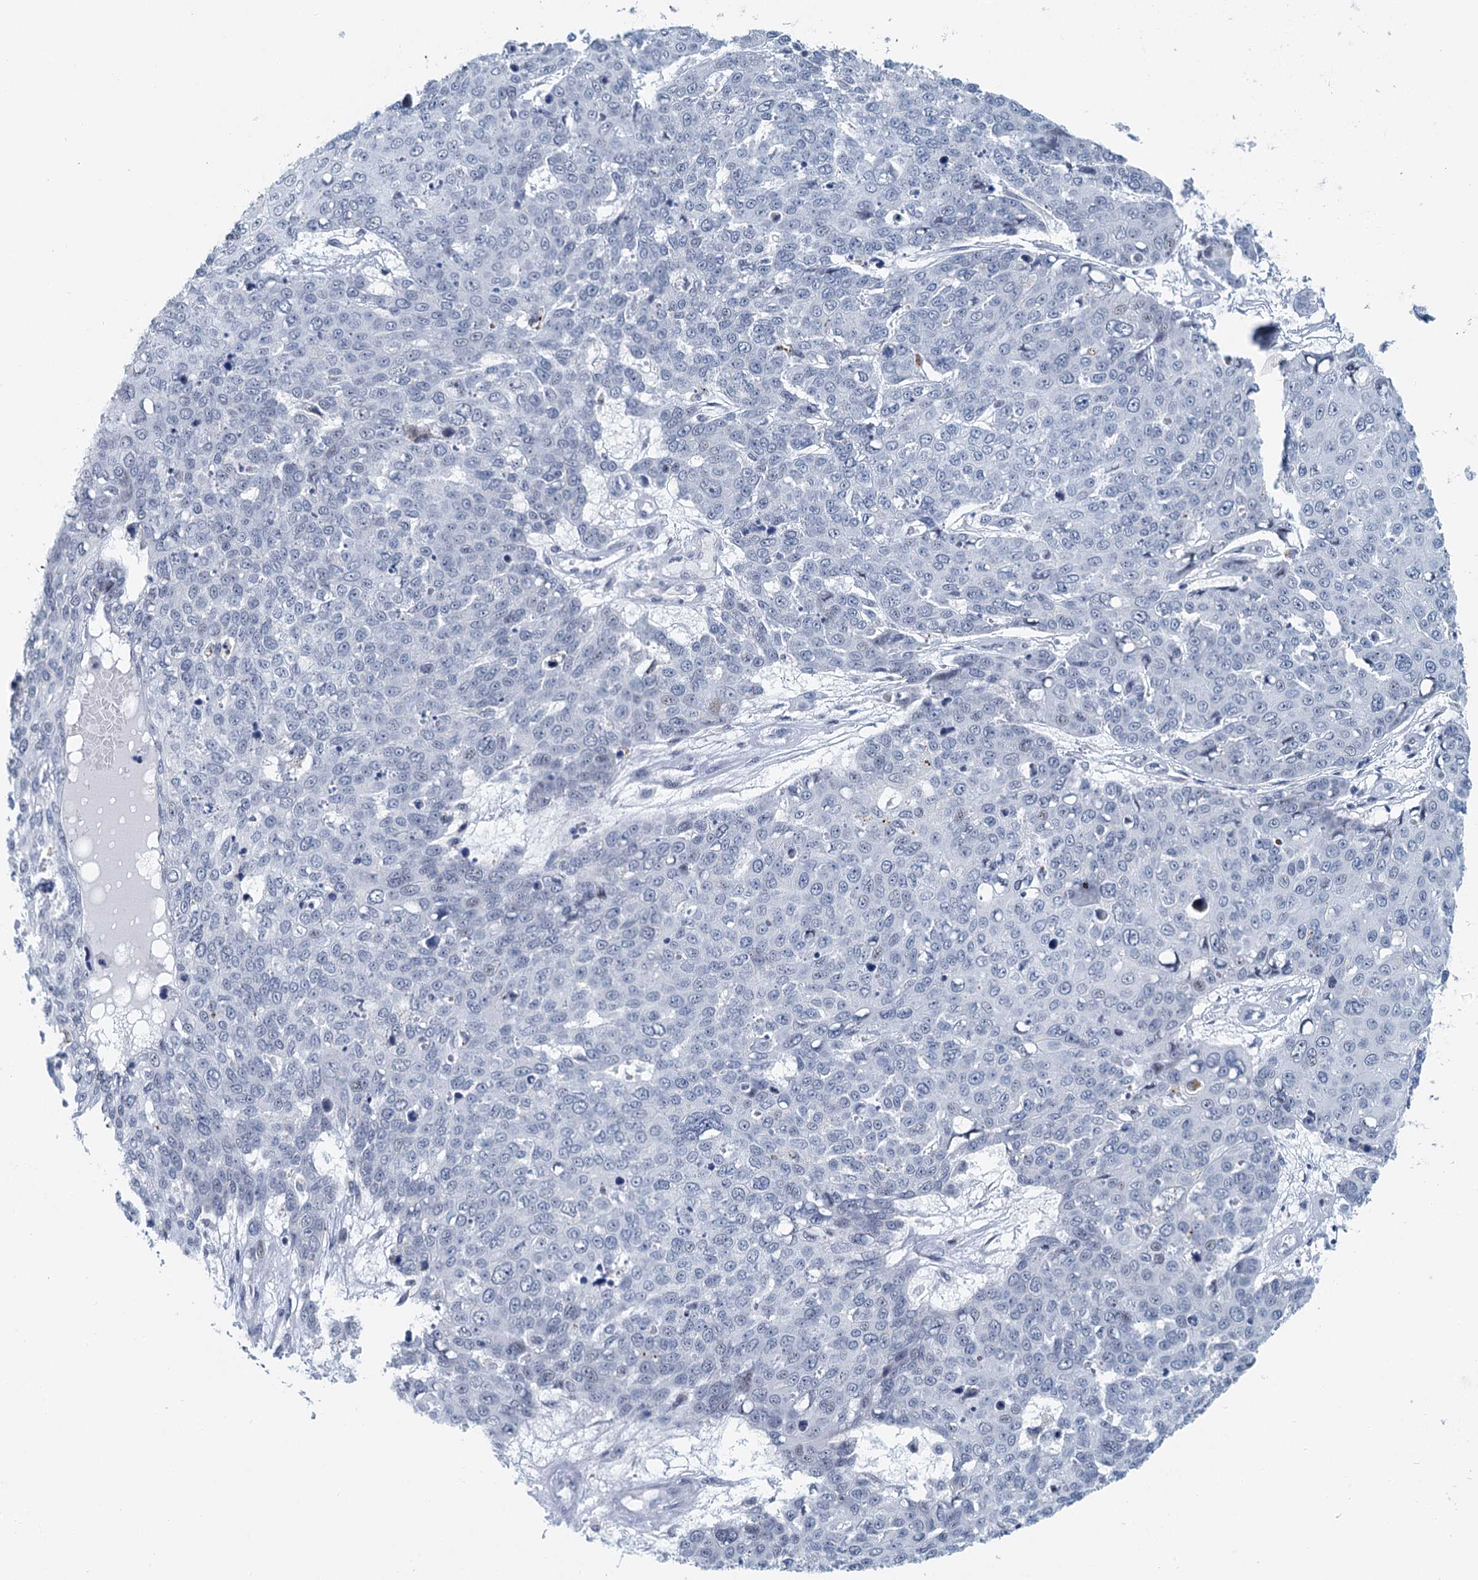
{"staining": {"intensity": "negative", "quantity": "none", "location": "none"}, "tissue": "skin cancer", "cell_type": "Tumor cells", "image_type": "cancer", "snomed": [{"axis": "morphology", "description": "Squamous cell carcinoma, NOS"}, {"axis": "topography", "description": "Skin"}], "caption": "A high-resolution micrograph shows IHC staining of skin squamous cell carcinoma, which reveals no significant staining in tumor cells.", "gene": "ZNF527", "patient": {"sex": "male", "age": 71}}